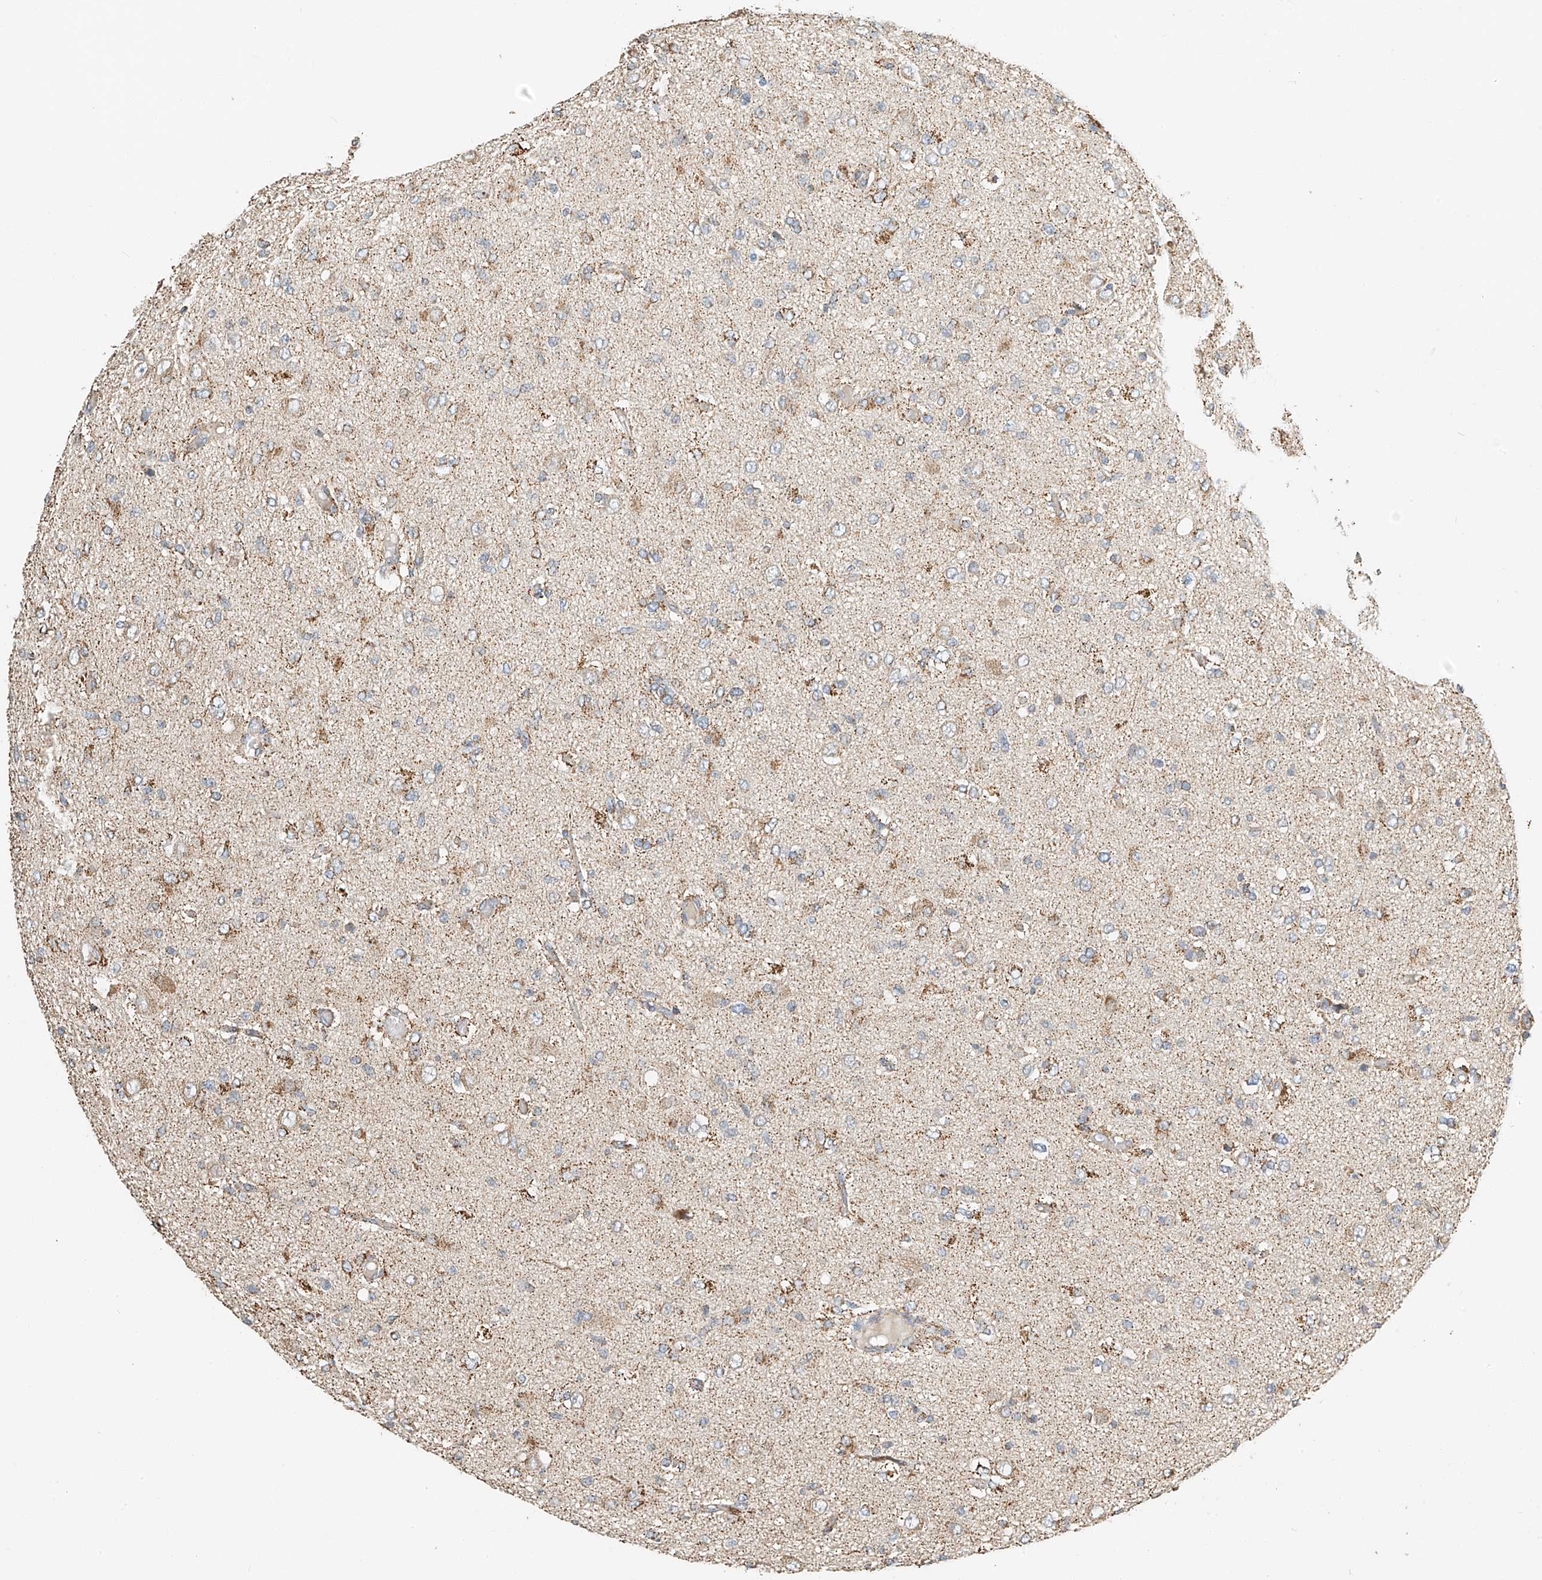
{"staining": {"intensity": "weak", "quantity": "25%-75%", "location": "cytoplasmic/membranous"}, "tissue": "glioma", "cell_type": "Tumor cells", "image_type": "cancer", "snomed": [{"axis": "morphology", "description": "Glioma, malignant, High grade"}, {"axis": "topography", "description": "Brain"}], "caption": "This photomicrograph demonstrates immunohistochemistry staining of human high-grade glioma (malignant), with low weak cytoplasmic/membranous expression in about 25%-75% of tumor cells.", "gene": "YIPF7", "patient": {"sex": "female", "age": 59}}